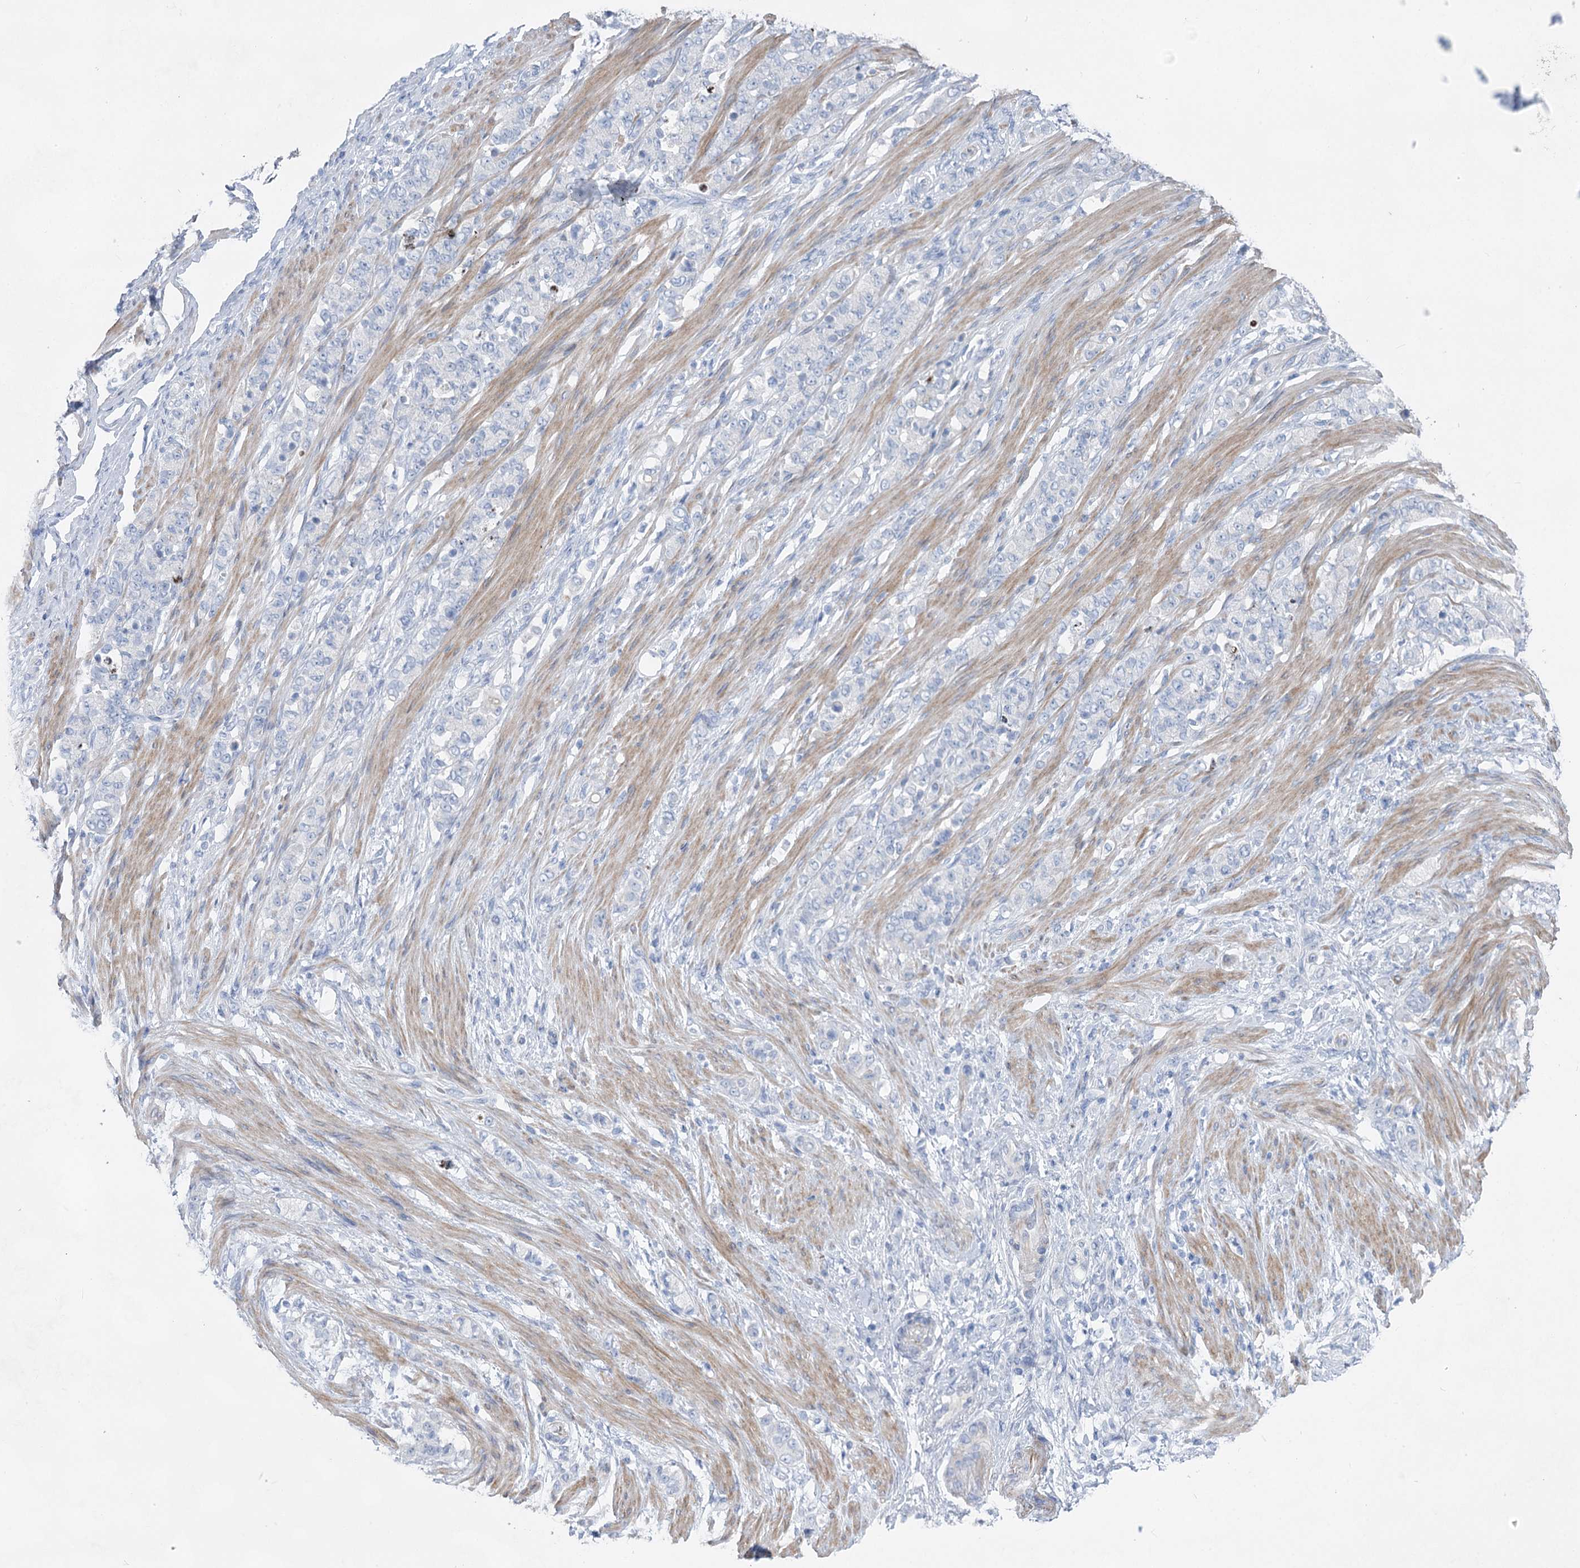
{"staining": {"intensity": "negative", "quantity": "none", "location": "none"}, "tissue": "stomach cancer", "cell_type": "Tumor cells", "image_type": "cancer", "snomed": [{"axis": "morphology", "description": "Adenocarcinoma, NOS"}, {"axis": "topography", "description": "Stomach"}], "caption": "Immunohistochemistry of human stomach cancer (adenocarcinoma) exhibits no expression in tumor cells. (Stains: DAB (3,3'-diaminobenzidine) immunohistochemistry with hematoxylin counter stain, Microscopy: brightfield microscopy at high magnification).", "gene": "WDR74", "patient": {"sex": "female", "age": 79}}